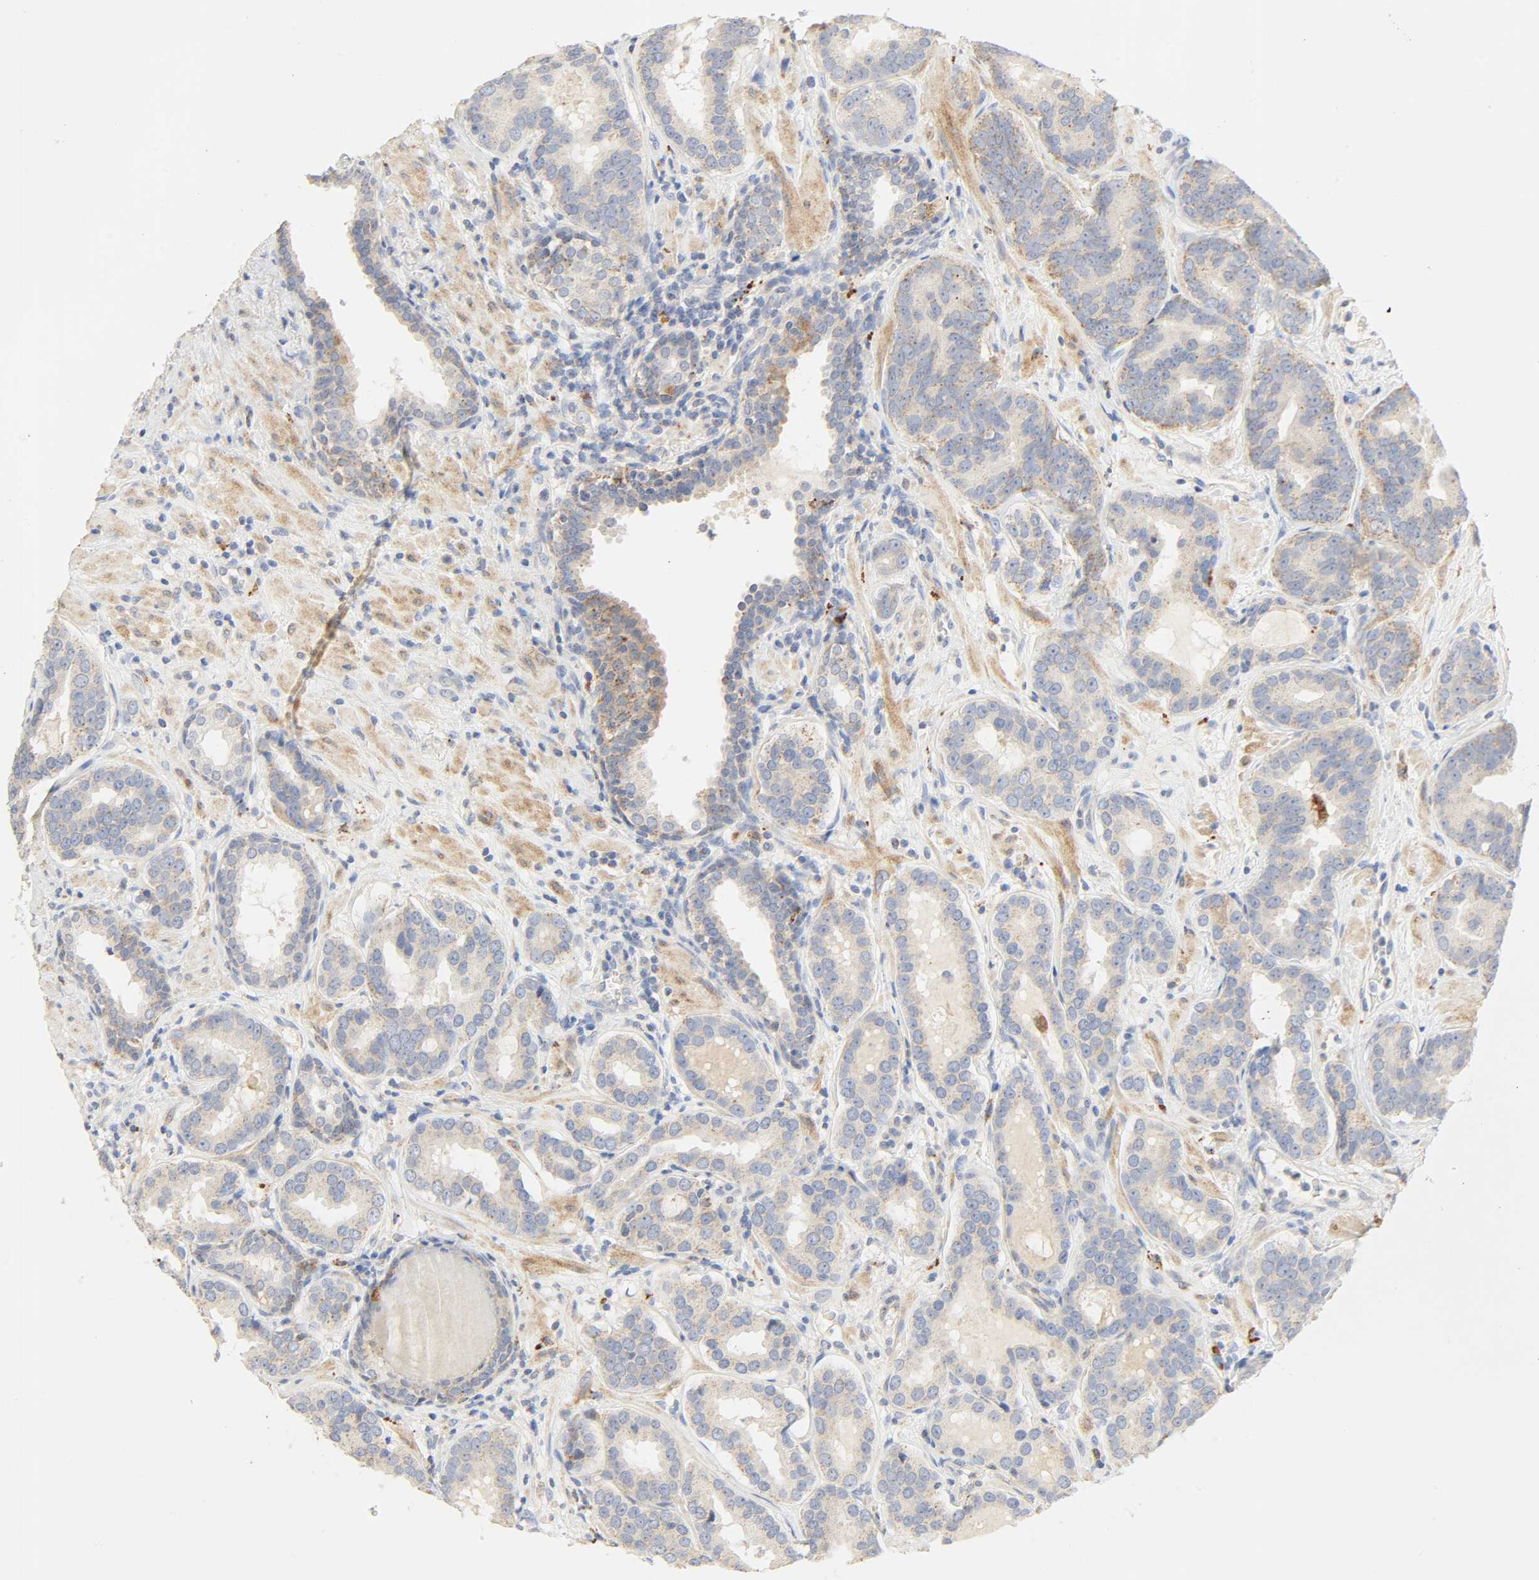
{"staining": {"intensity": "weak", "quantity": "25%-75%", "location": "cytoplasmic/membranous"}, "tissue": "prostate cancer", "cell_type": "Tumor cells", "image_type": "cancer", "snomed": [{"axis": "morphology", "description": "Adenocarcinoma, Low grade"}, {"axis": "topography", "description": "Prostate"}], "caption": "Protein staining of prostate cancer (adenocarcinoma (low-grade)) tissue shows weak cytoplasmic/membranous positivity in approximately 25%-75% of tumor cells.", "gene": "CAMK2A", "patient": {"sex": "male", "age": 59}}